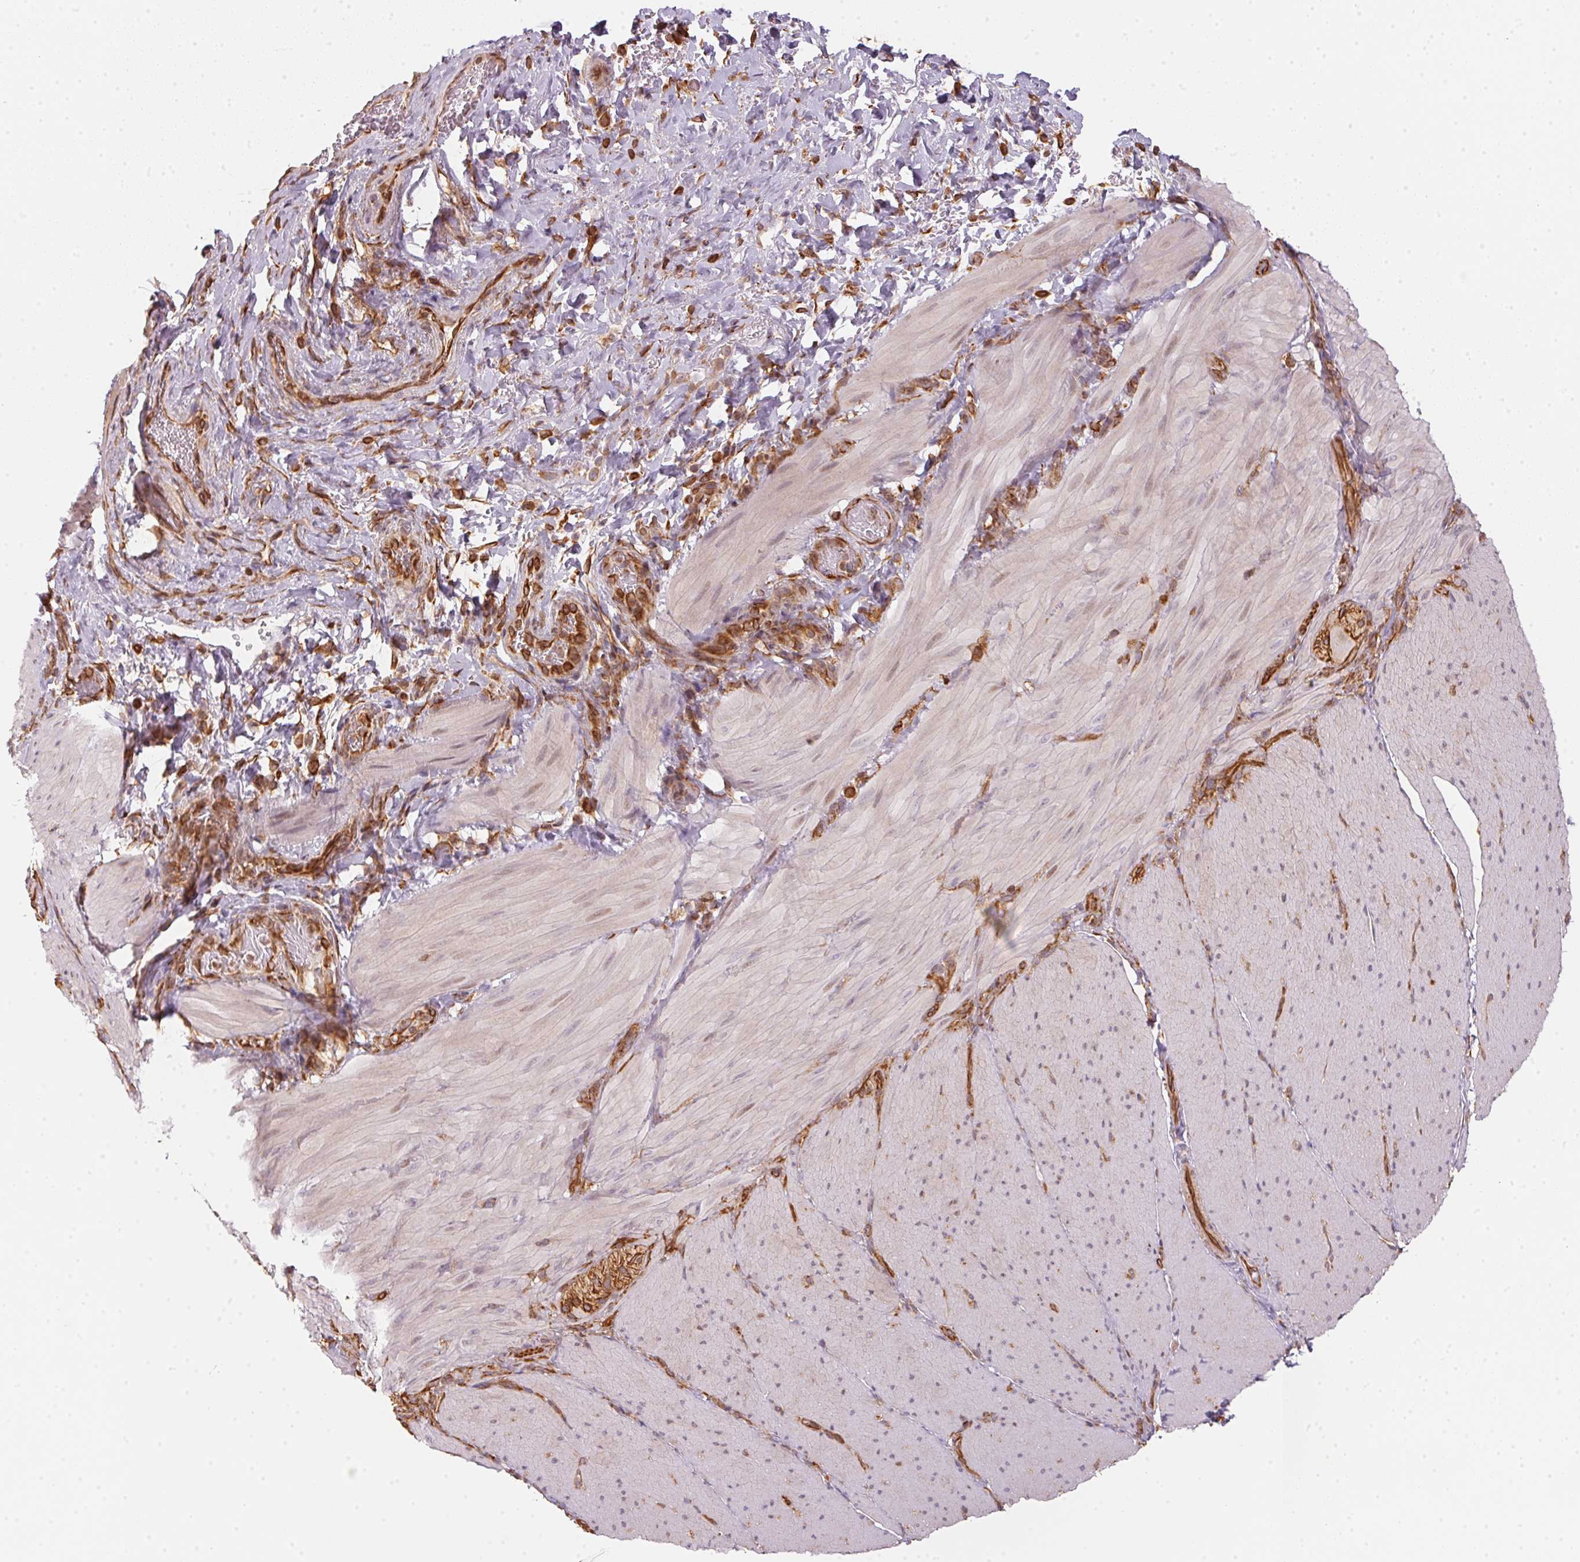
{"staining": {"intensity": "negative", "quantity": "none", "location": "none"}, "tissue": "smooth muscle", "cell_type": "Smooth muscle cells", "image_type": "normal", "snomed": [{"axis": "morphology", "description": "Normal tissue, NOS"}, {"axis": "topography", "description": "Smooth muscle"}, {"axis": "topography", "description": "Colon"}], "caption": "A high-resolution histopathology image shows immunohistochemistry staining of normal smooth muscle, which exhibits no significant positivity in smooth muscle cells. (DAB (3,3'-diaminobenzidine) immunohistochemistry (IHC) with hematoxylin counter stain).", "gene": "FOXR2", "patient": {"sex": "male", "age": 73}}